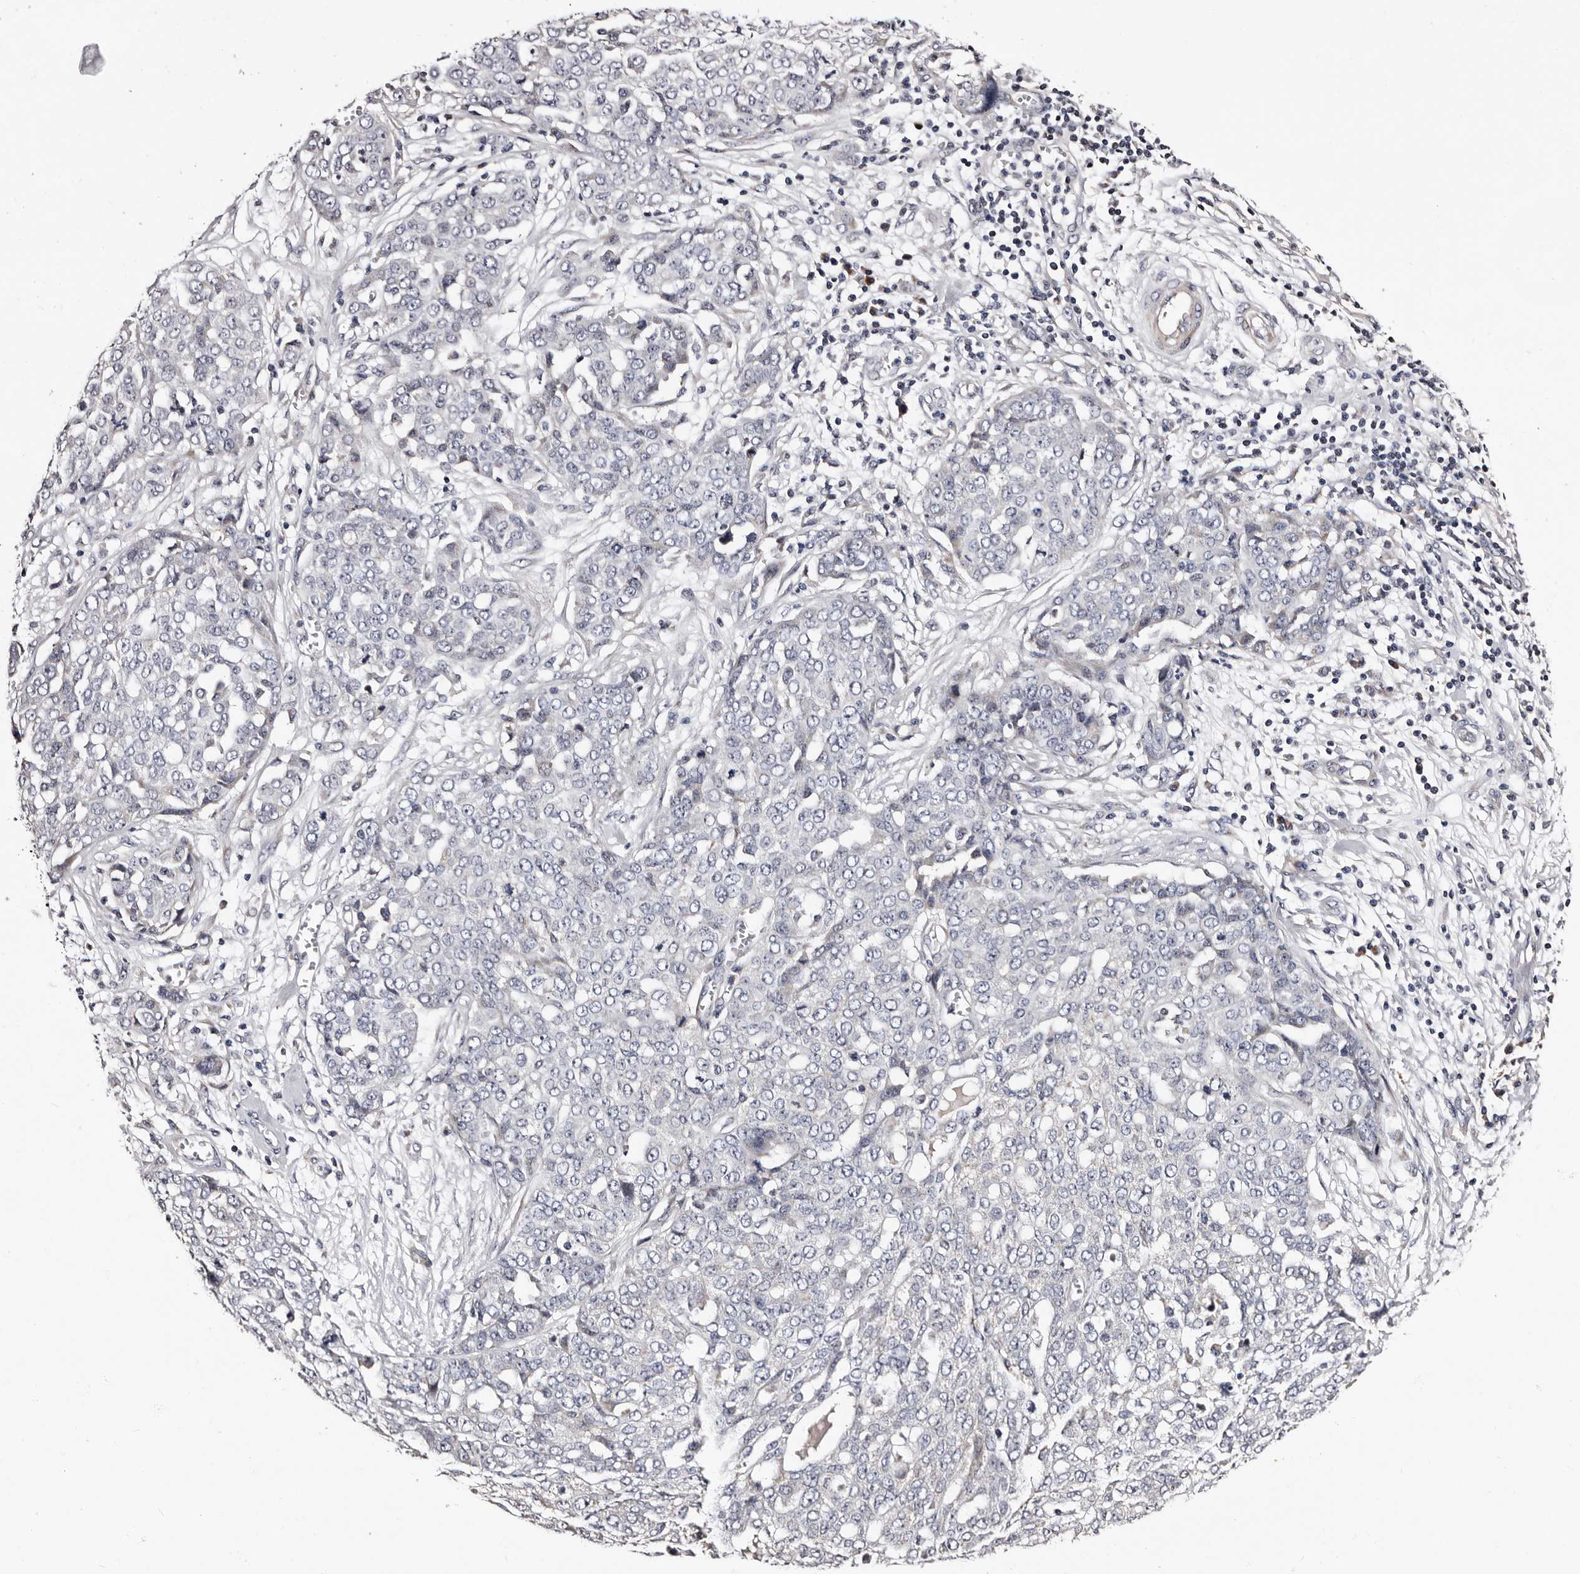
{"staining": {"intensity": "negative", "quantity": "none", "location": "none"}, "tissue": "ovarian cancer", "cell_type": "Tumor cells", "image_type": "cancer", "snomed": [{"axis": "morphology", "description": "Cystadenocarcinoma, serous, NOS"}, {"axis": "topography", "description": "Soft tissue"}, {"axis": "topography", "description": "Ovary"}], "caption": "A photomicrograph of ovarian serous cystadenocarcinoma stained for a protein displays no brown staining in tumor cells. (DAB IHC visualized using brightfield microscopy, high magnification).", "gene": "TAF4B", "patient": {"sex": "female", "age": 57}}